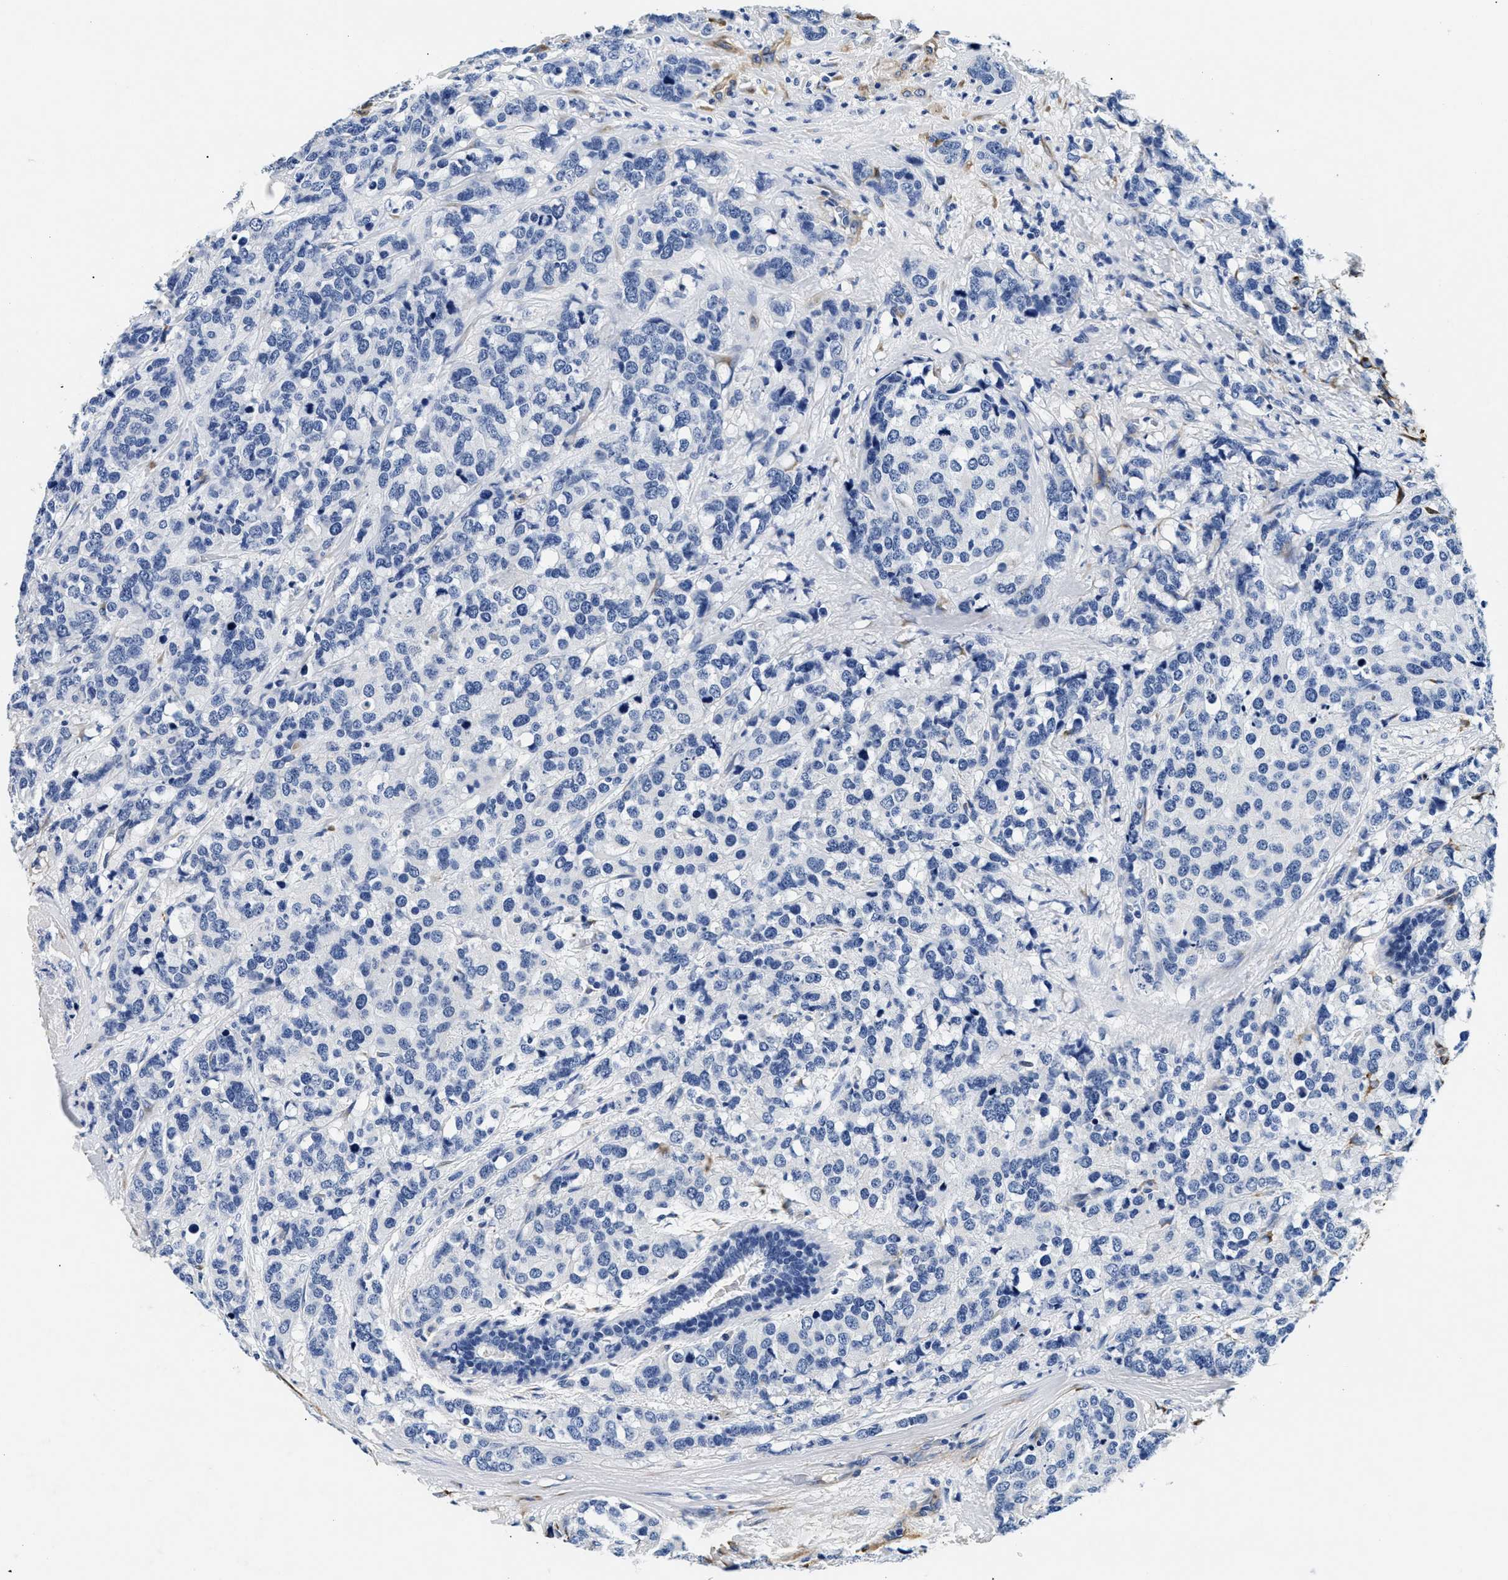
{"staining": {"intensity": "negative", "quantity": "none", "location": "none"}, "tissue": "breast cancer", "cell_type": "Tumor cells", "image_type": "cancer", "snomed": [{"axis": "morphology", "description": "Lobular carcinoma"}, {"axis": "topography", "description": "Breast"}], "caption": "Tumor cells show no significant protein expression in breast cancer.", "gene": "LAMA3", "patient": {"sex": "female", "age": 59}}